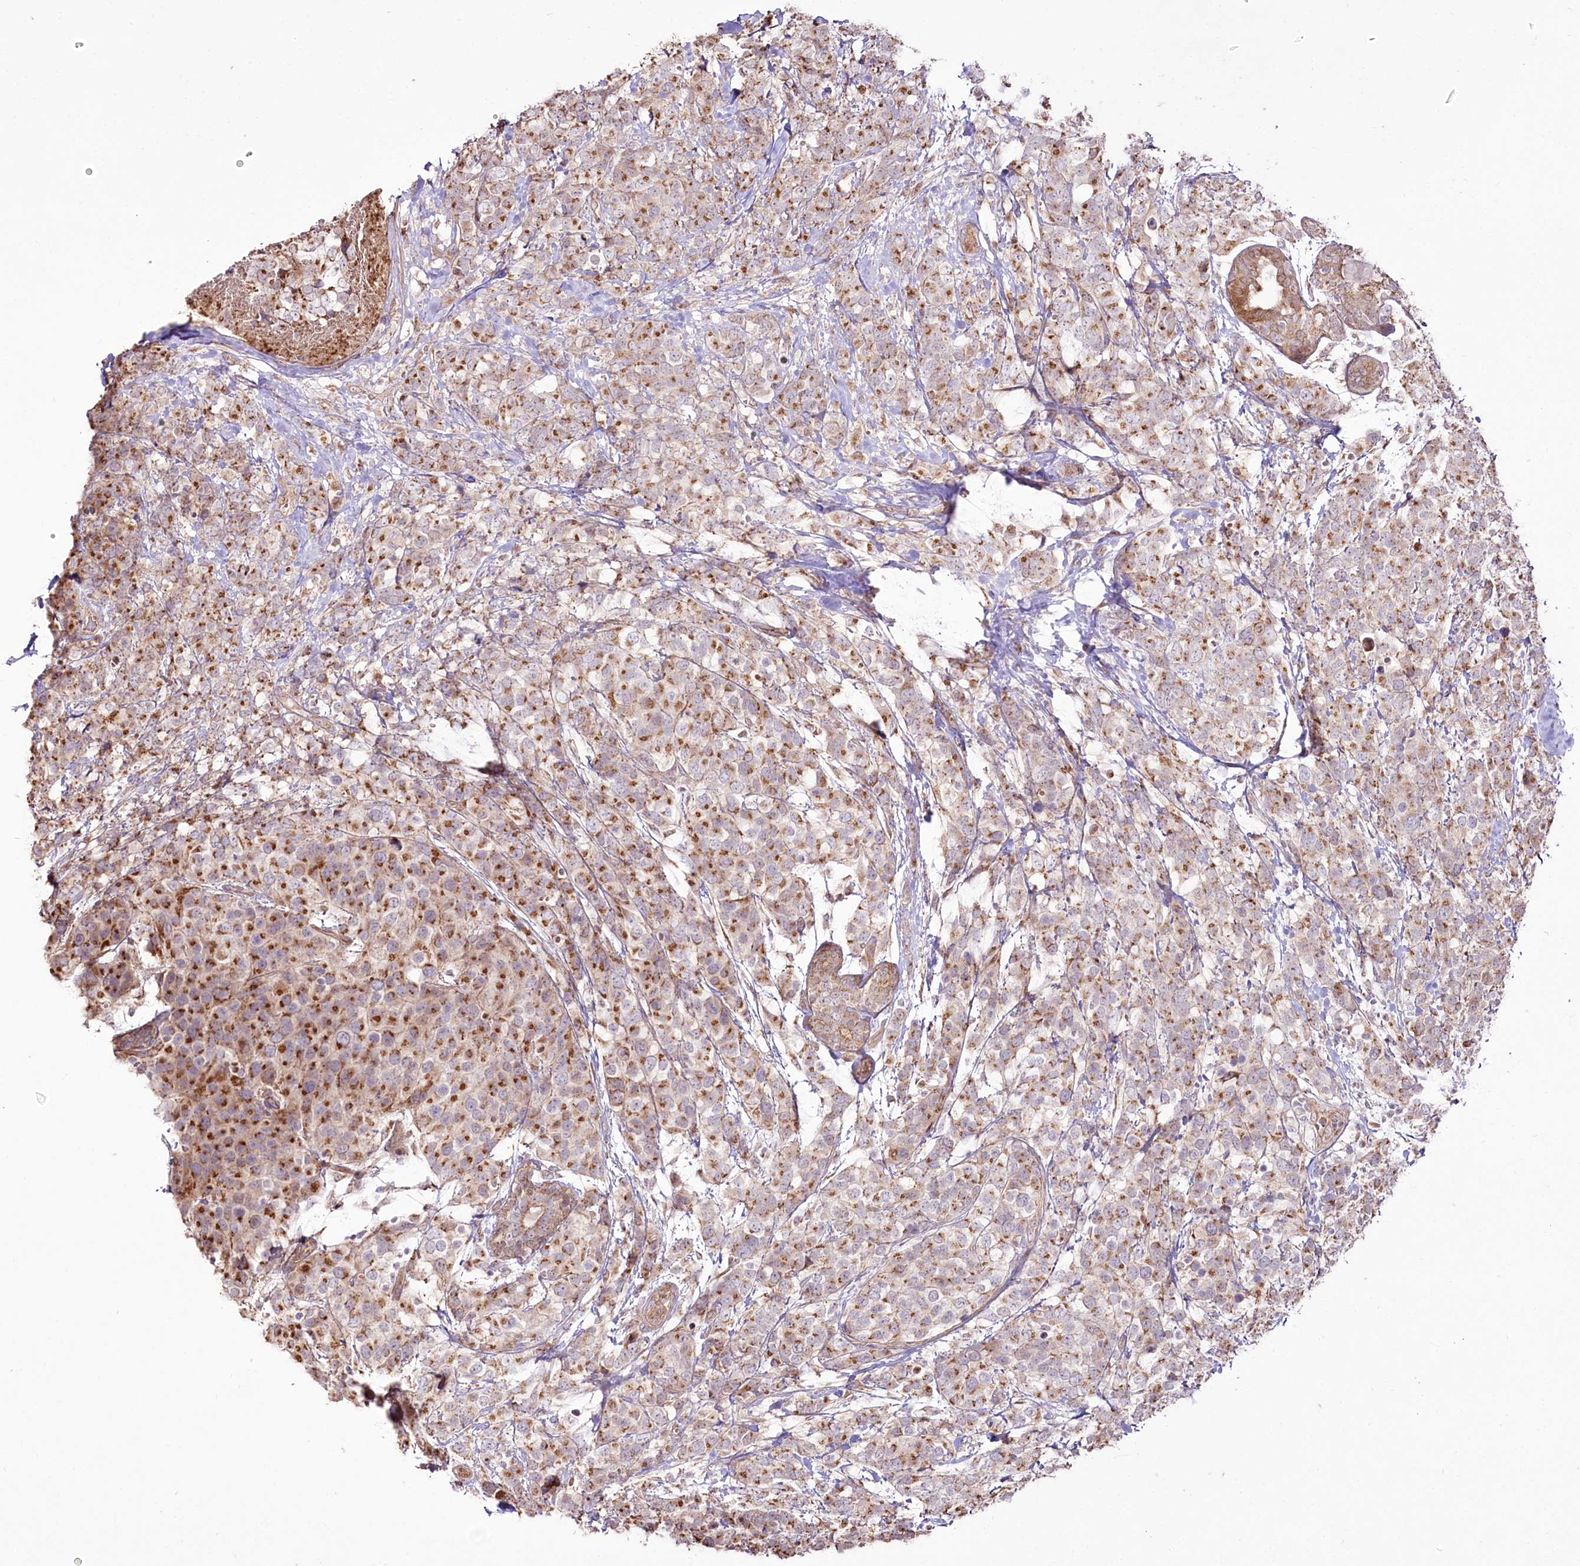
{"staining": {"intensity": "moderate", "quantity": ">75%", "location": "cytoplasmic/membranous"}, "tissue": "breast cancer", "cell_type": "Tumor cells", "image_type": "cancer", "snomed": [{"axis": "morphology", "description": "Lobular carcinoma"}, {"axis": "topography", "description": "Breast"}], "caption": "Protein analysis of breast cancer (lobular carcinoma) tissue exhibits moderate cytoplasmic/membranous positivity in about >75% of tumor cells. Ihc stains the protein in brown and the nuclei are stained blue.", "gene": "REXO2", "patient": {"sex": "female", "age": 59}}